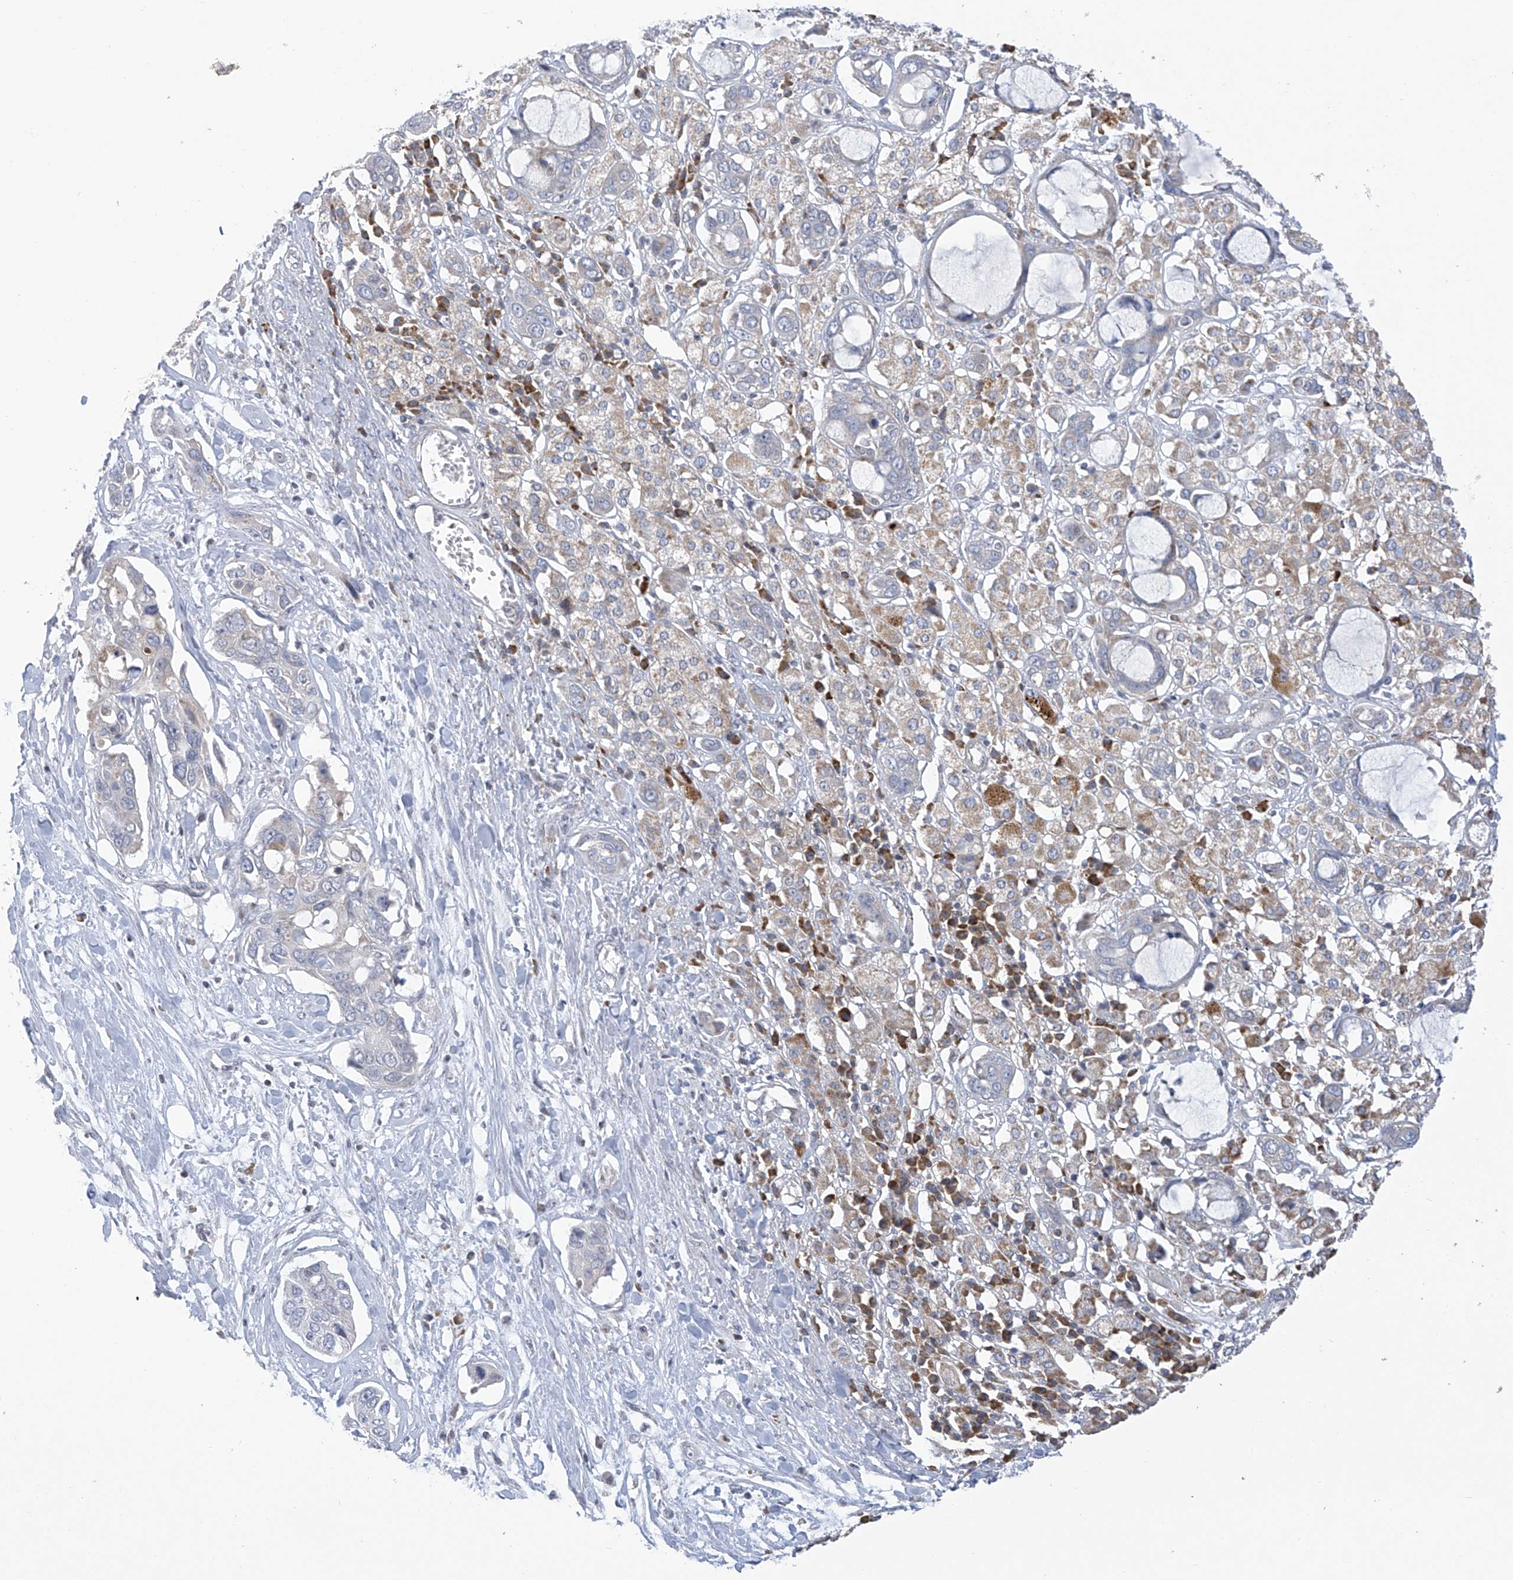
{"staining": {"intensity": "negative", "quantity": "none", "location": "none"}, "tissue": "pancreatic cancer", "cell_type": "Tumor cells", "image_type": "cancer", "snomed": [{"axis": "morphology", "description": "Adenocarcinoma, NOS"}, {"axis": "topography", "description": "Pancreas"}], "caption": "Immunohistochemistry (IHC) micrograph of human pancreatic adenocarcinoma stained for a protein (brown), which displays no positivity in tumor cells. (DAB (3,3'-diaminobenzidine) immunohistochemistry (IHC) with hematoxylin counter stain).", "gene": "SLCO4A1", "patient": {"sex": "female", "age": 60}}